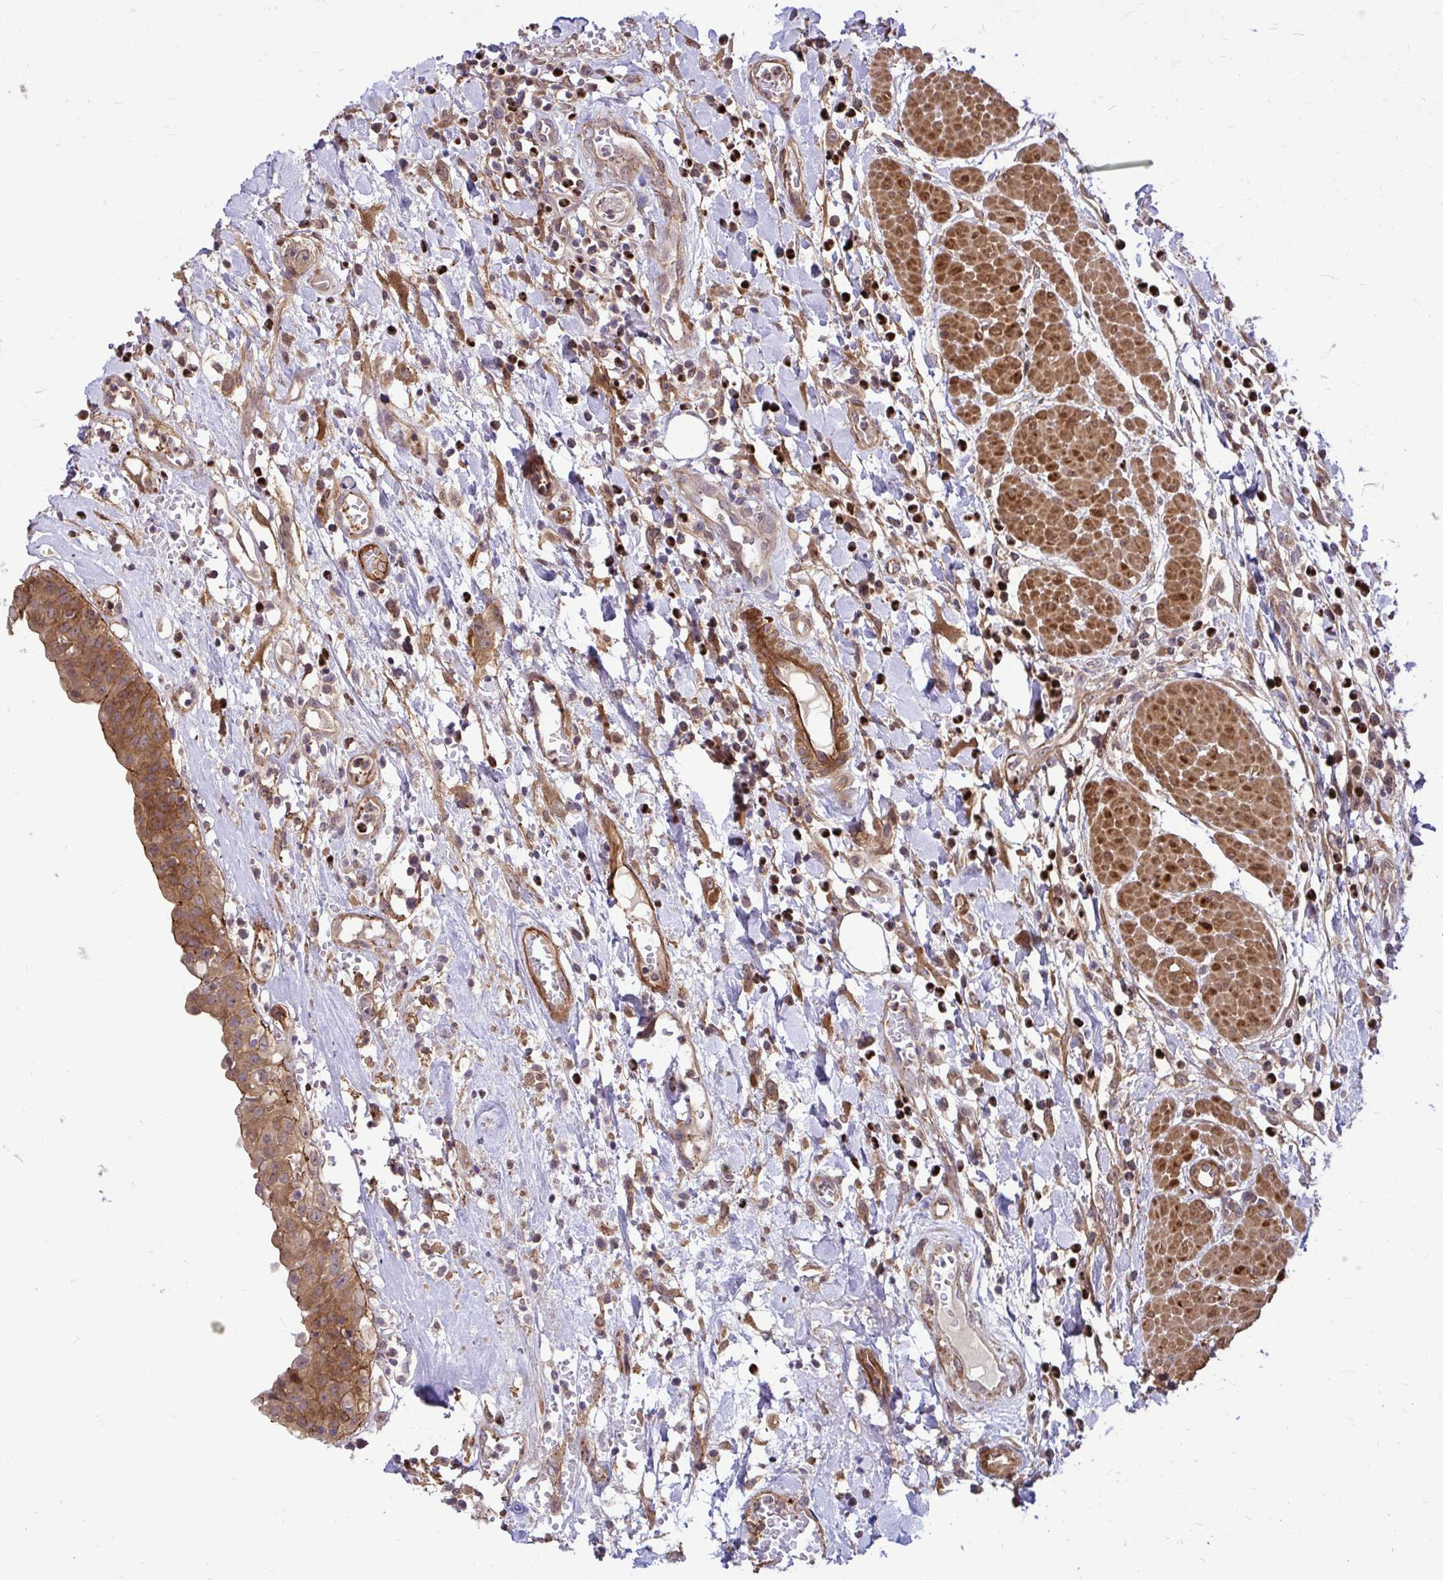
{"staining": {"intensity": "moderate", "quantity": ">75%", "location": "cytoplasmic/membranous,nuclear"}, "tissue": "urinary bladder", "cell_type": "Urothelial cells", "image_type": "normal", "snomed": [{"axis": "morphology", "description": "Normal tissue, NOS"}, {"axis": "topography", "description": "Urinary bladder"}], "caption": "Immunohistochemistry (DAB) staining of unremarkable human urinary bladder shows moderate cytoplasmic/membranous,nuclear protein expression in approximately >75% of urothelial cells. (DAB = brown stain, brightfield microscopy at high magnification).", "gene": "TRIP6", "patient": {"sex": "male", "age": 64}}